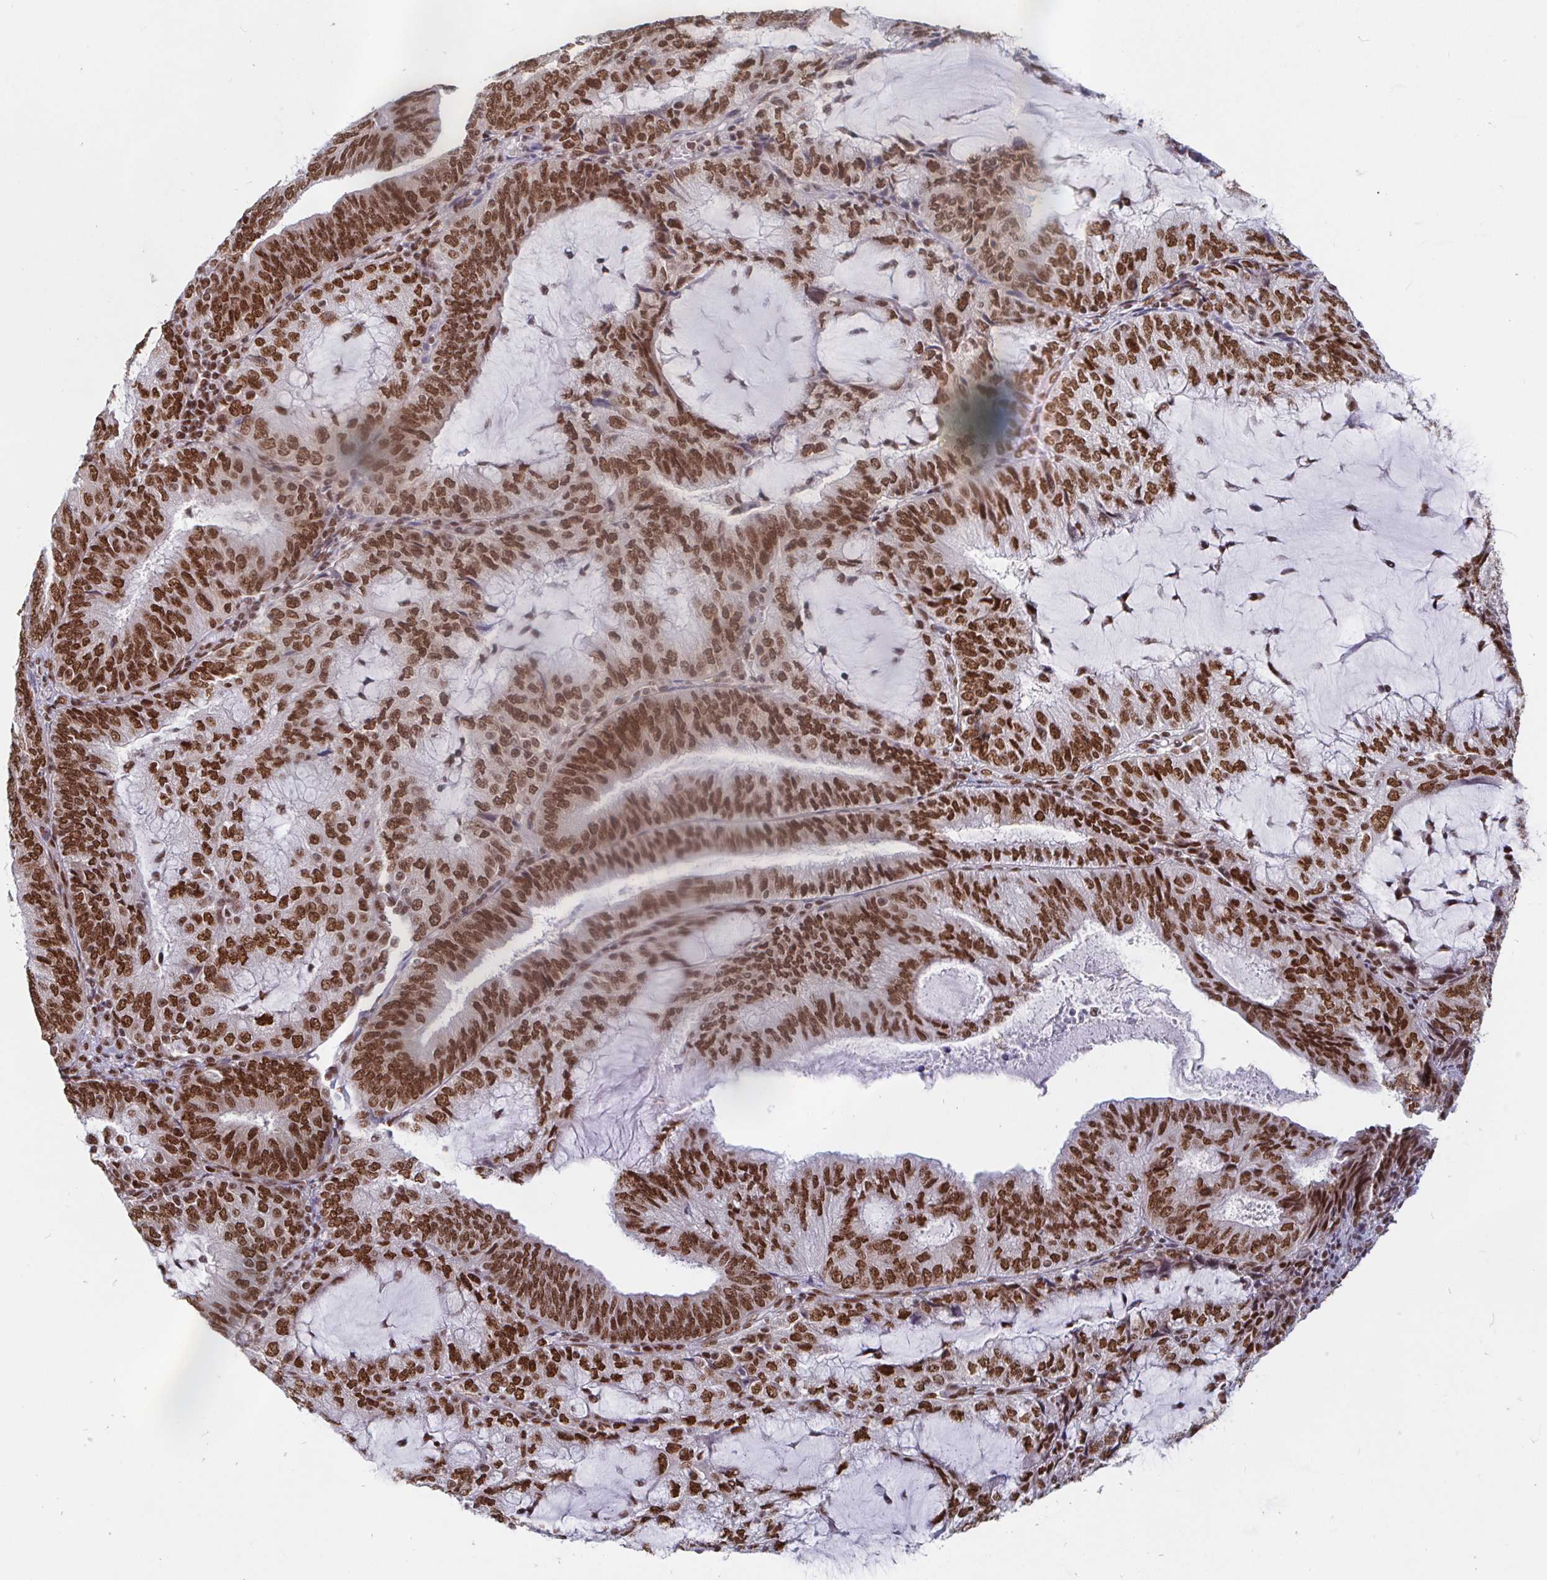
{"staining": {"intensity": "strong", "quantity": ">75%", "location": "nuclear"}, "tissue": "endometrial cancer", "cell_type": "Tumor cells", "image_type": "cancer", "snomed": [{"axis": "morphology", "description": "Adenocarcinoma, NOS"}, {"axis": "topography", "description": "Endometrium"}], "caption": "About >75% of tumor cells in endometrial cancer display strong nuclear protein expression as visualized by brown immunohistochemical staining.", "gene": "RBMX", "patient": {"sex": "female", "age": 81}}